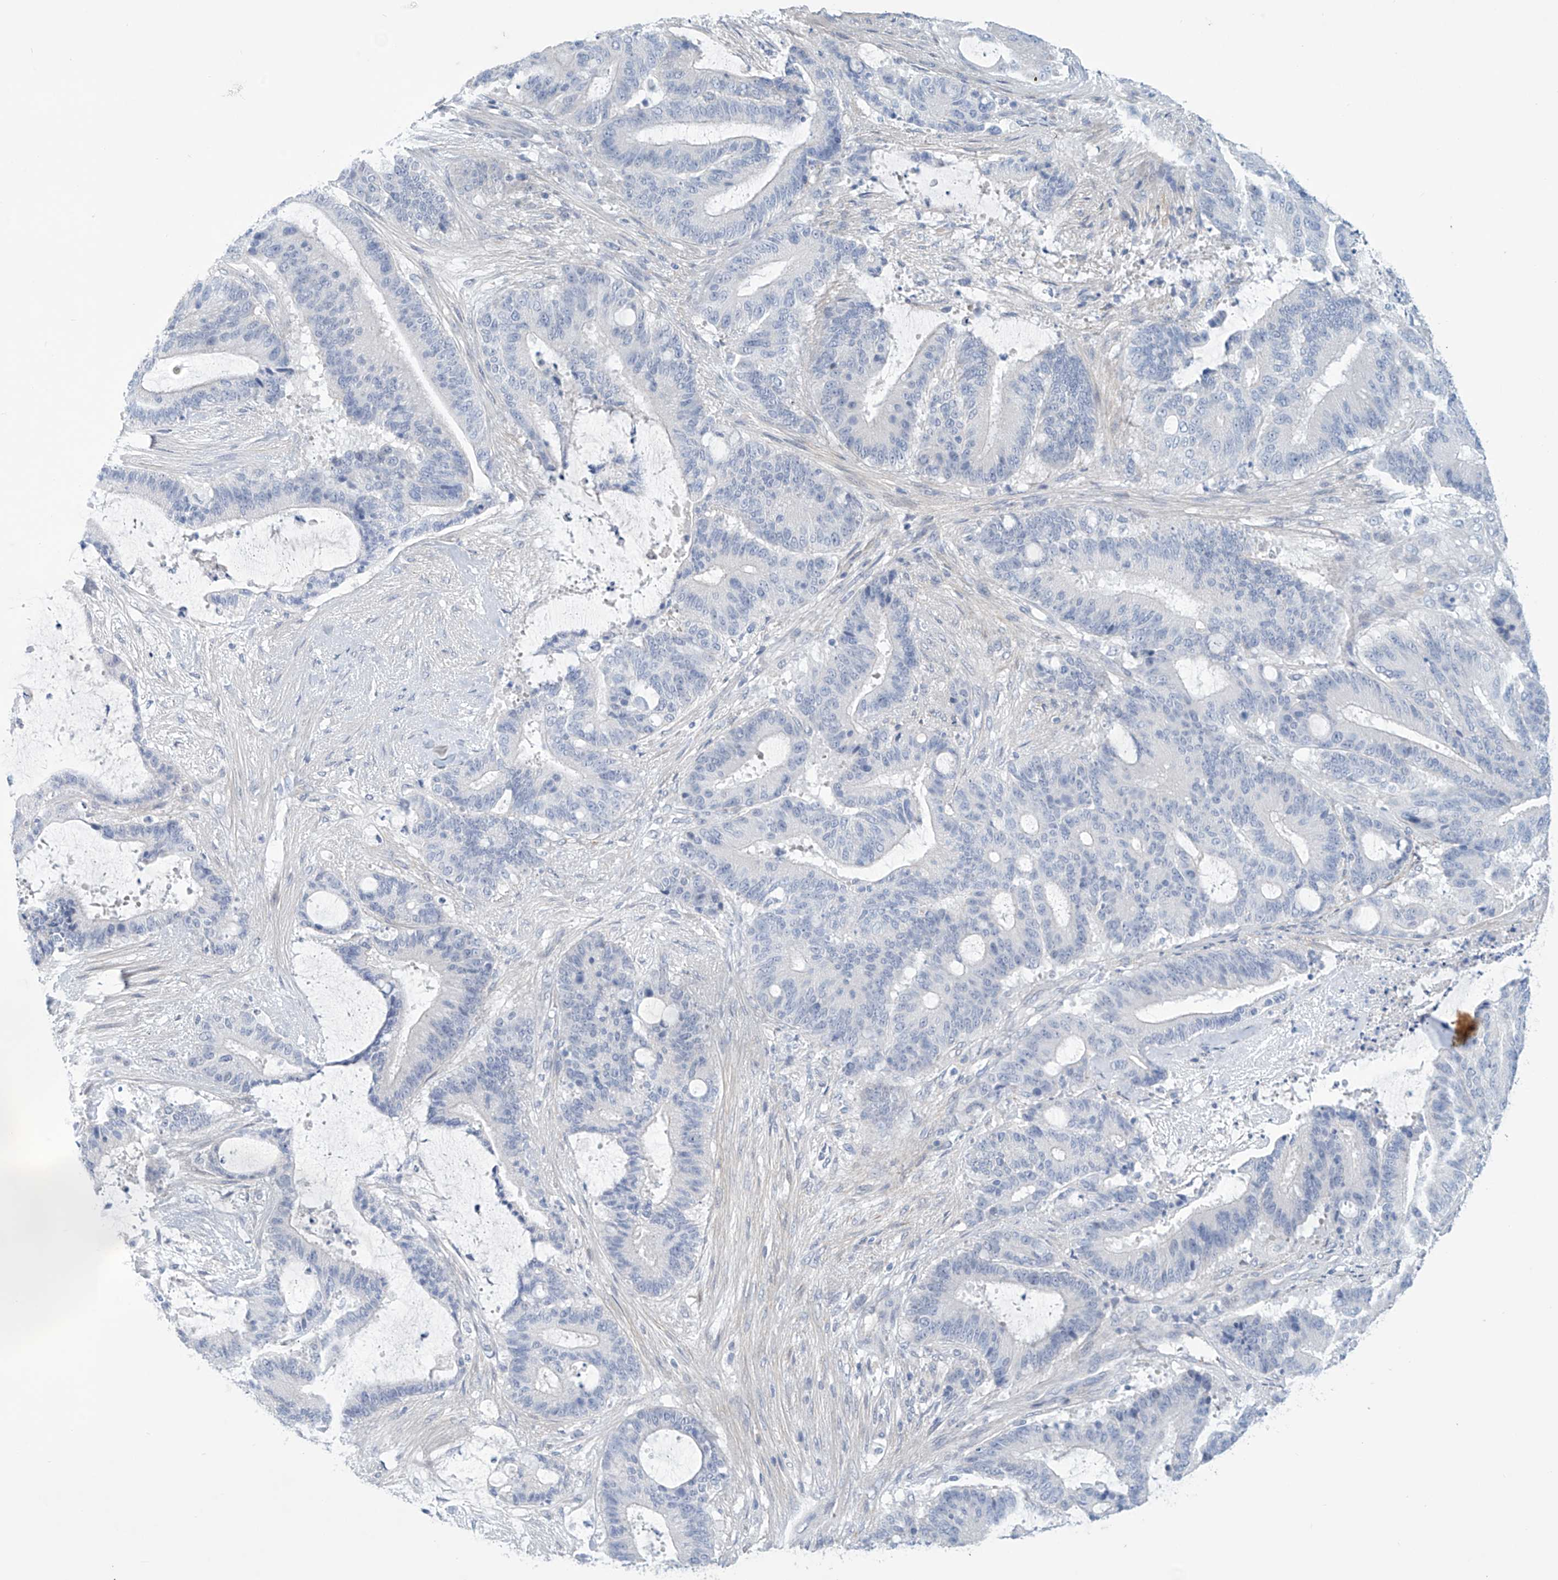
{"staining": {"intensity": "negative", "quantity": "none", "location": "none"}, "tissue": "liver cancer", "cell_type": "Tumor cells", "image_type": "cancer", "snomed": [{"axis": "morphology", "description": "Normal tissue, NOS"}, {"axis": "morphology", "description": "Cholangiocarcinoma"}, {"axis": "topography", "description": "Liver"}, {"axis": "topography", "description": "Peripheral nerve tissue"}], "caption": "High magnification brightfield microscopy of liver cancer stained with DAB (3,3'-diaminobenzidine) (brown) and counterstained with hematoxylin (blue): tumor cells show no significant positivity. Brightfield microscopy of immunohistochemistry (IHC) stained with DAB (brown) and hematoxylin (blue), captured at high magnification.", "gene": "SLC35A5", "patient": {"sex": "female", "age": 73}}